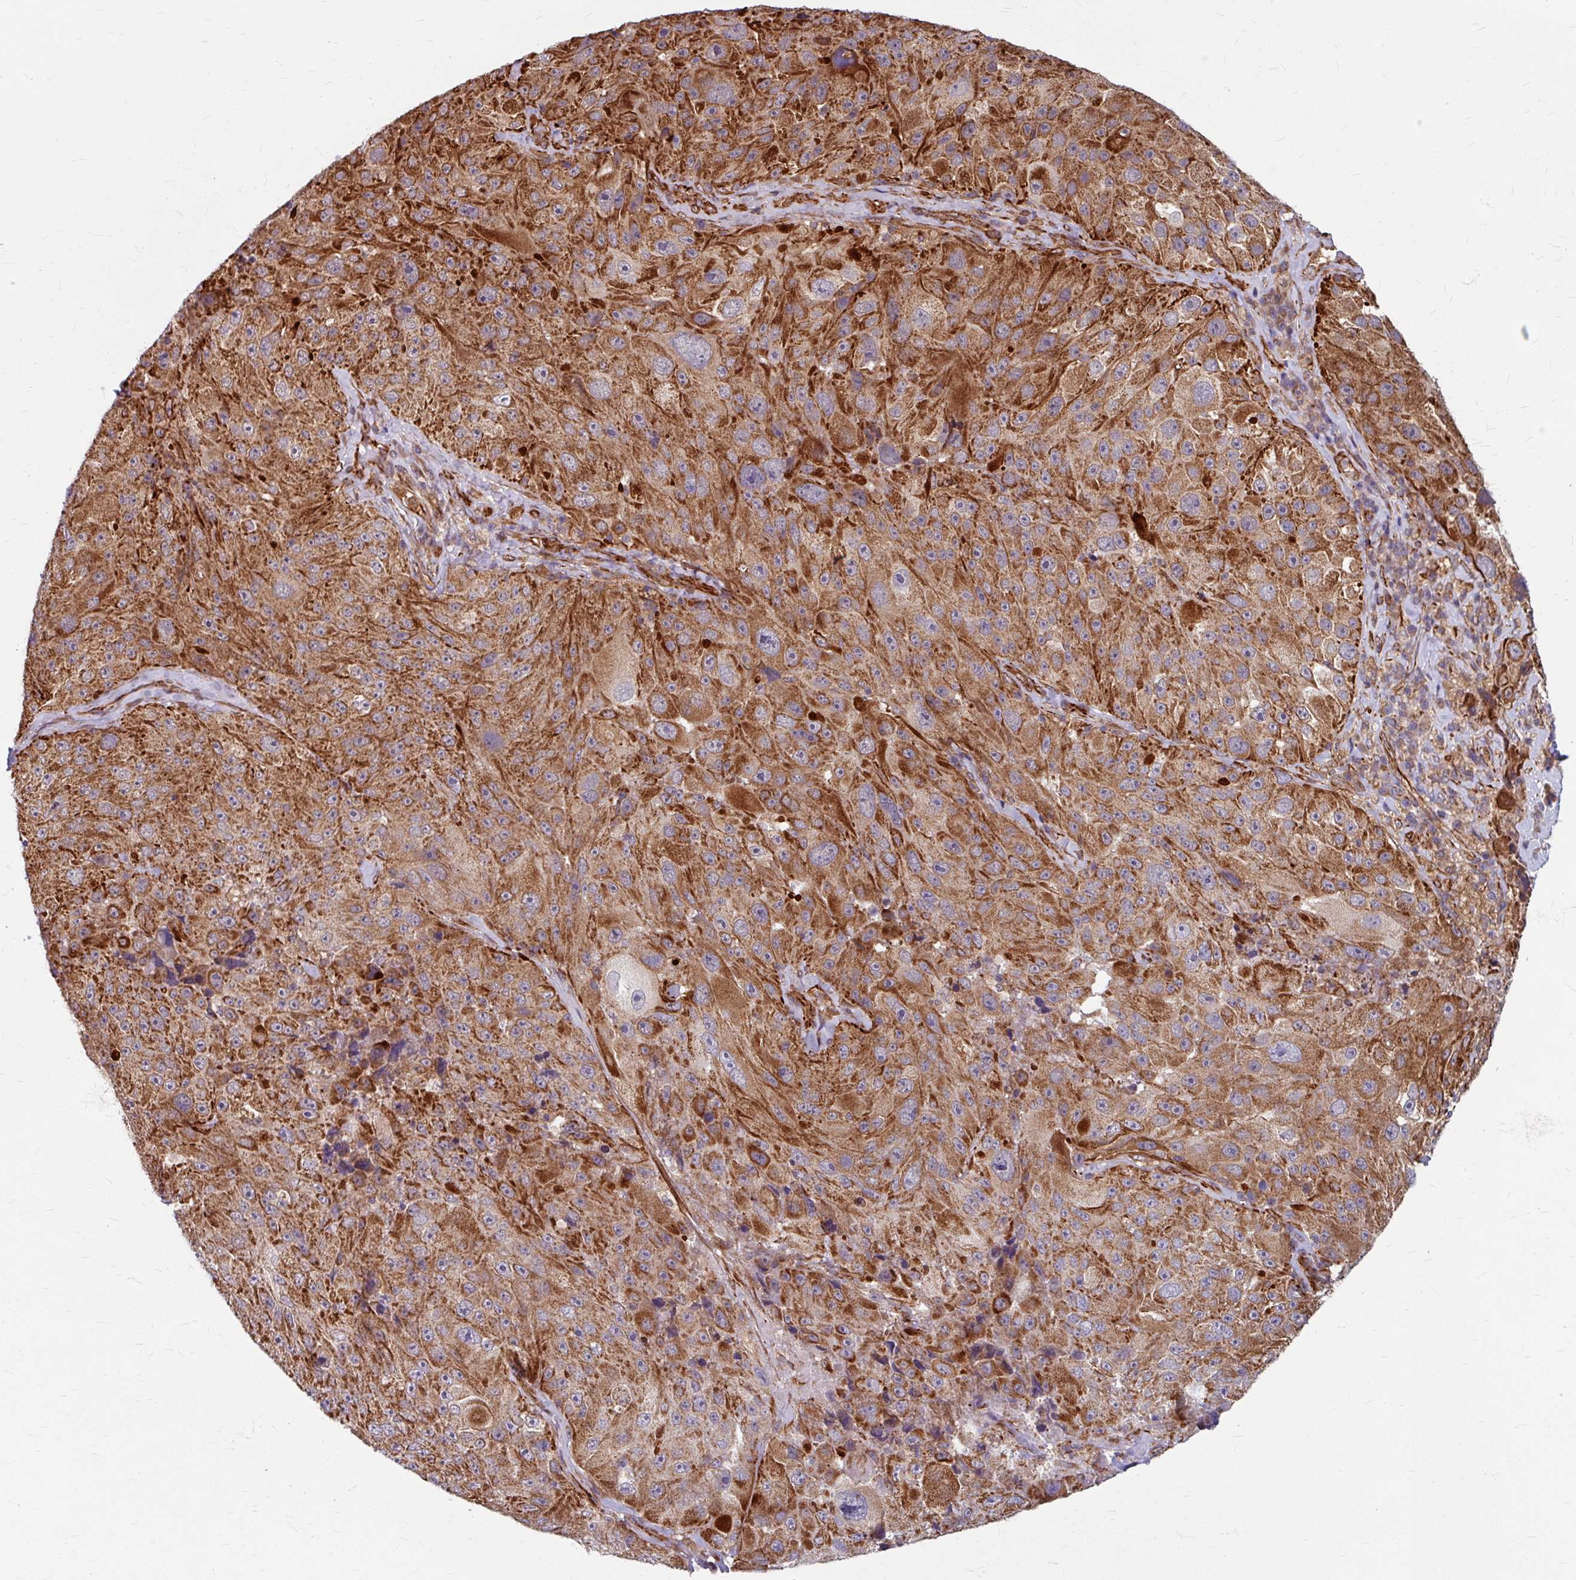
{"staining": {"intensity": "moderate", "quantity": ">75%", "location": "cytoplasmic/membranous"}, "tissue": "melanoma", "cell_type": "Tumor cells", "image_type": "cancer", "snomed": [{"axis": "morphology", "description": "Malignant melanoma, Metastatic site"}, {"axis": "topography", "description": "Lymph node"}], "caption": "A brown stain highlights moderate cytoplasmic/membranous positivity of a protein in malignant melanoma (metastatic site) tumor cells.", "gene": "DAAM2", "patient": {"sex": "male", "age": 62}}